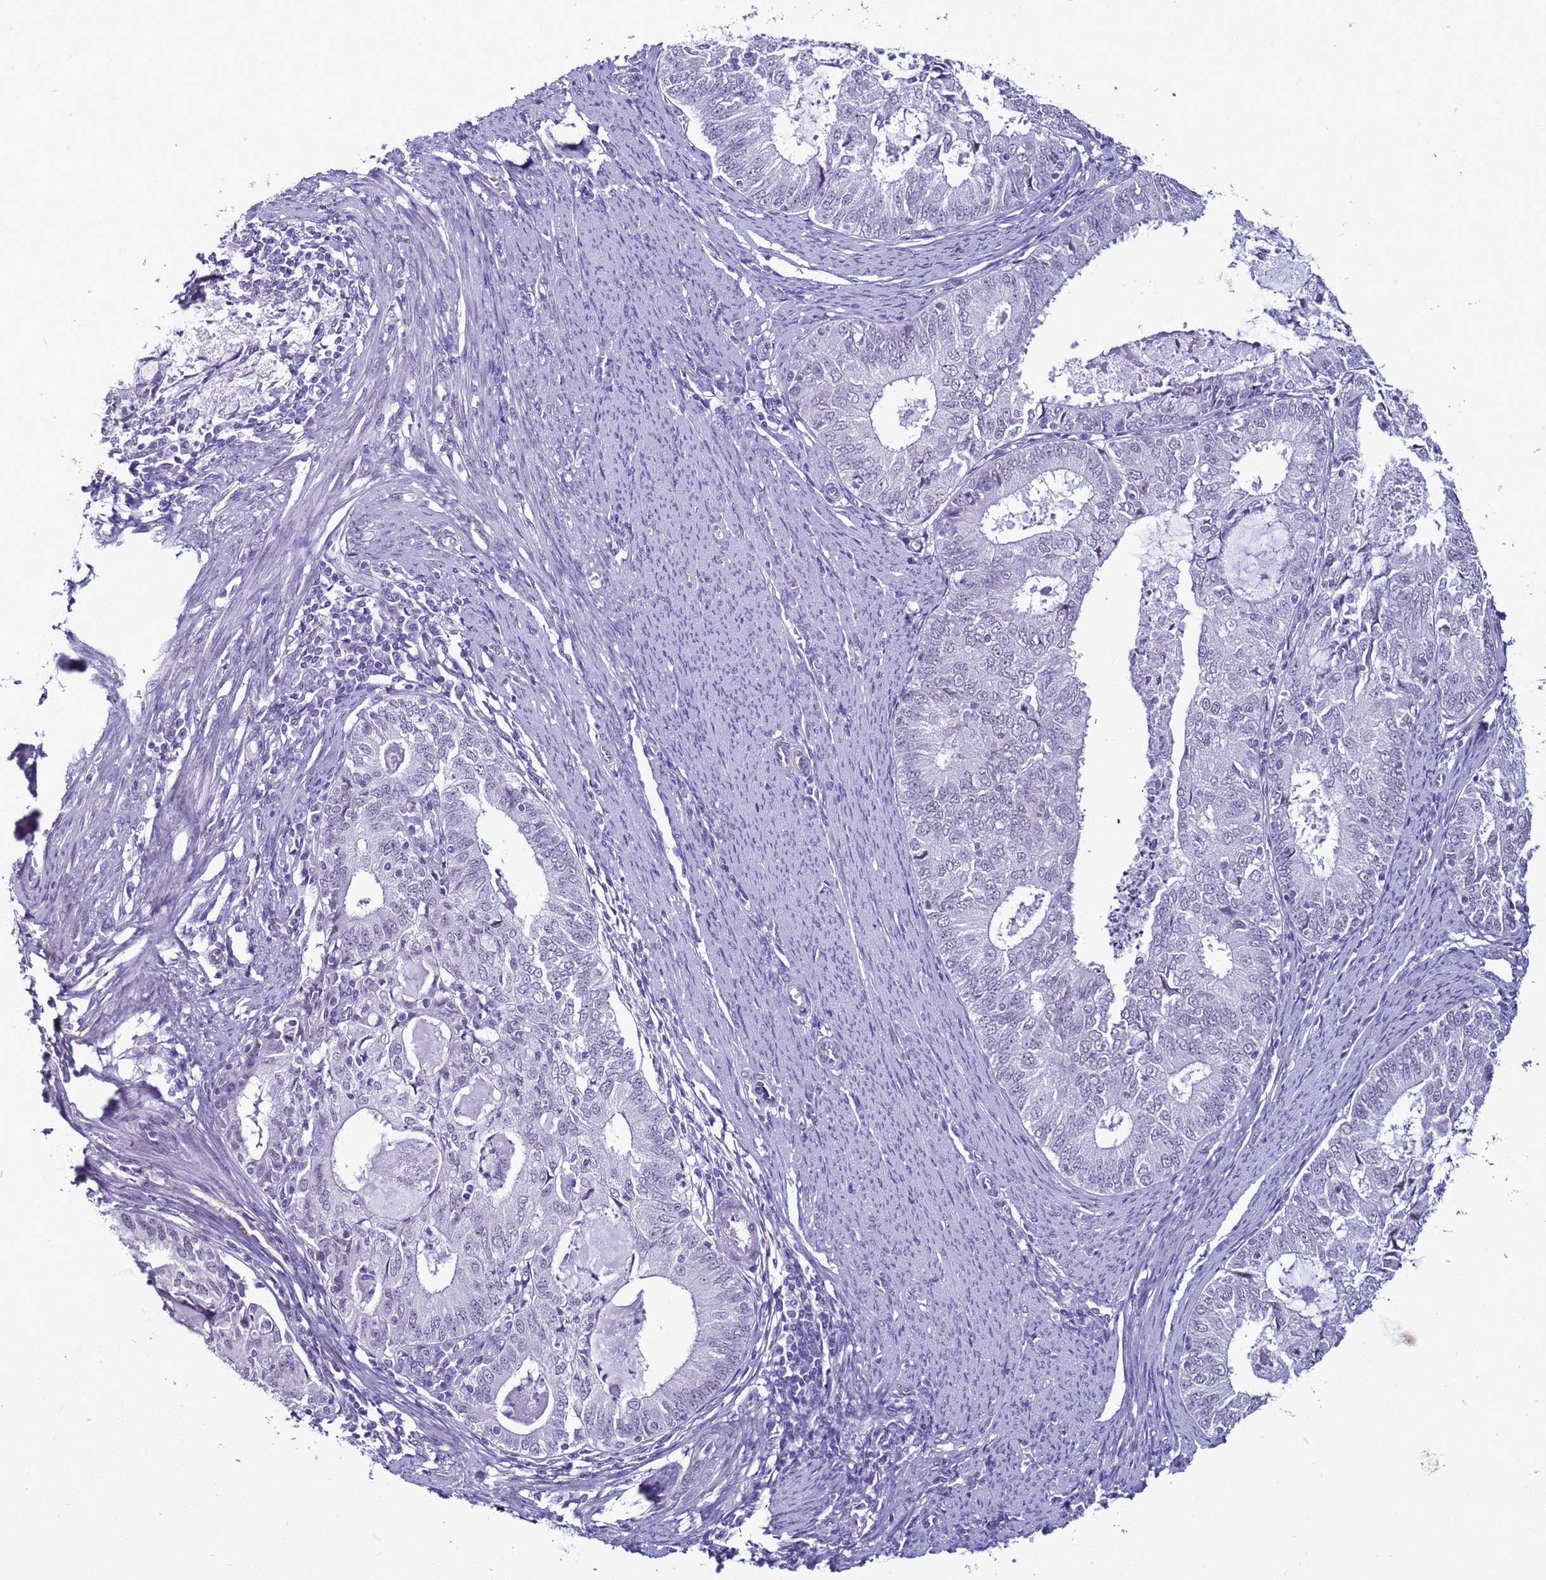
{"staining": {"intensity": "negative", "quantity": "none", "location": "none"}, "tissue": "endometrial cancer", "cell_type": "Tumor cells", "image_type": "cancer", "snomed": [{"axis": "morphology", "description": "Adenocarcinoma, NOS"}, {"axis": "topography", "description": "Endometrium"}], "caption": "Protein analysis of endometrial cancer shows no significant staining in tumor cells. (Brightfield microscopy of DAB IHC at high magnification).", "gene": "LRRC10B", "patient": {"sex": "female", "age": 57}}